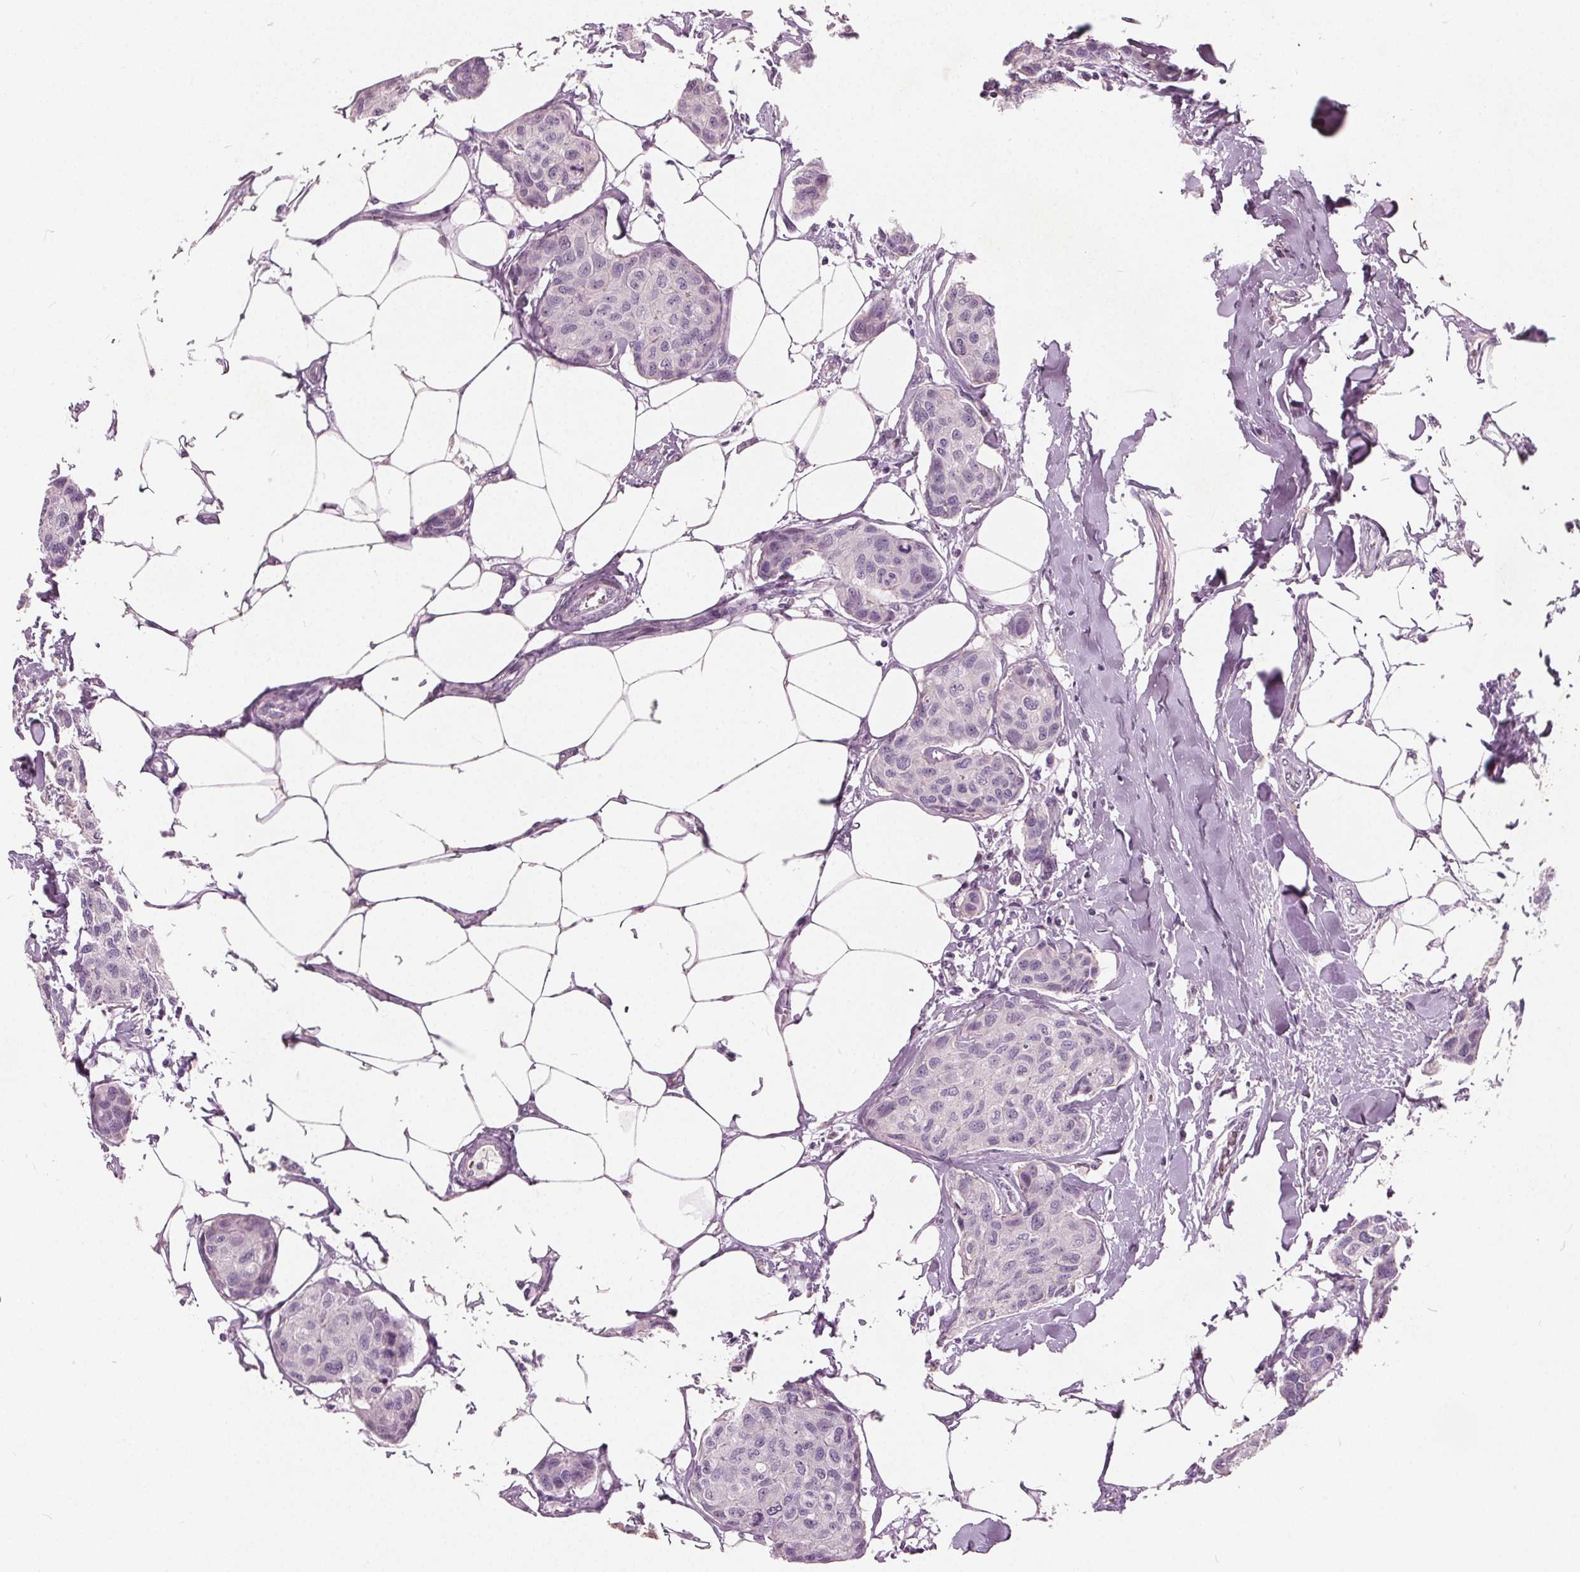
{"staining": {"intensity": "negative", "quantity": "none", "location": "none"}, "tissue": "breast cancer", "cell_type": "Tumor cells", "image_type": "cancer", "snomed": [{"axis": "morphology", "description": "Duct carcinoma"}, {"axis": "topography", "description": "Breast"}], "caption": "Tumor cells are negative for protein expression in human breast cancer. The staining was performed using DAB to visualize the protein expression in brown, while the nuclei were stained in blue with hematoxylin (Magnification: 20x).", "gene": "TKFC", "patient": {"sex": "female", "age": 80}}